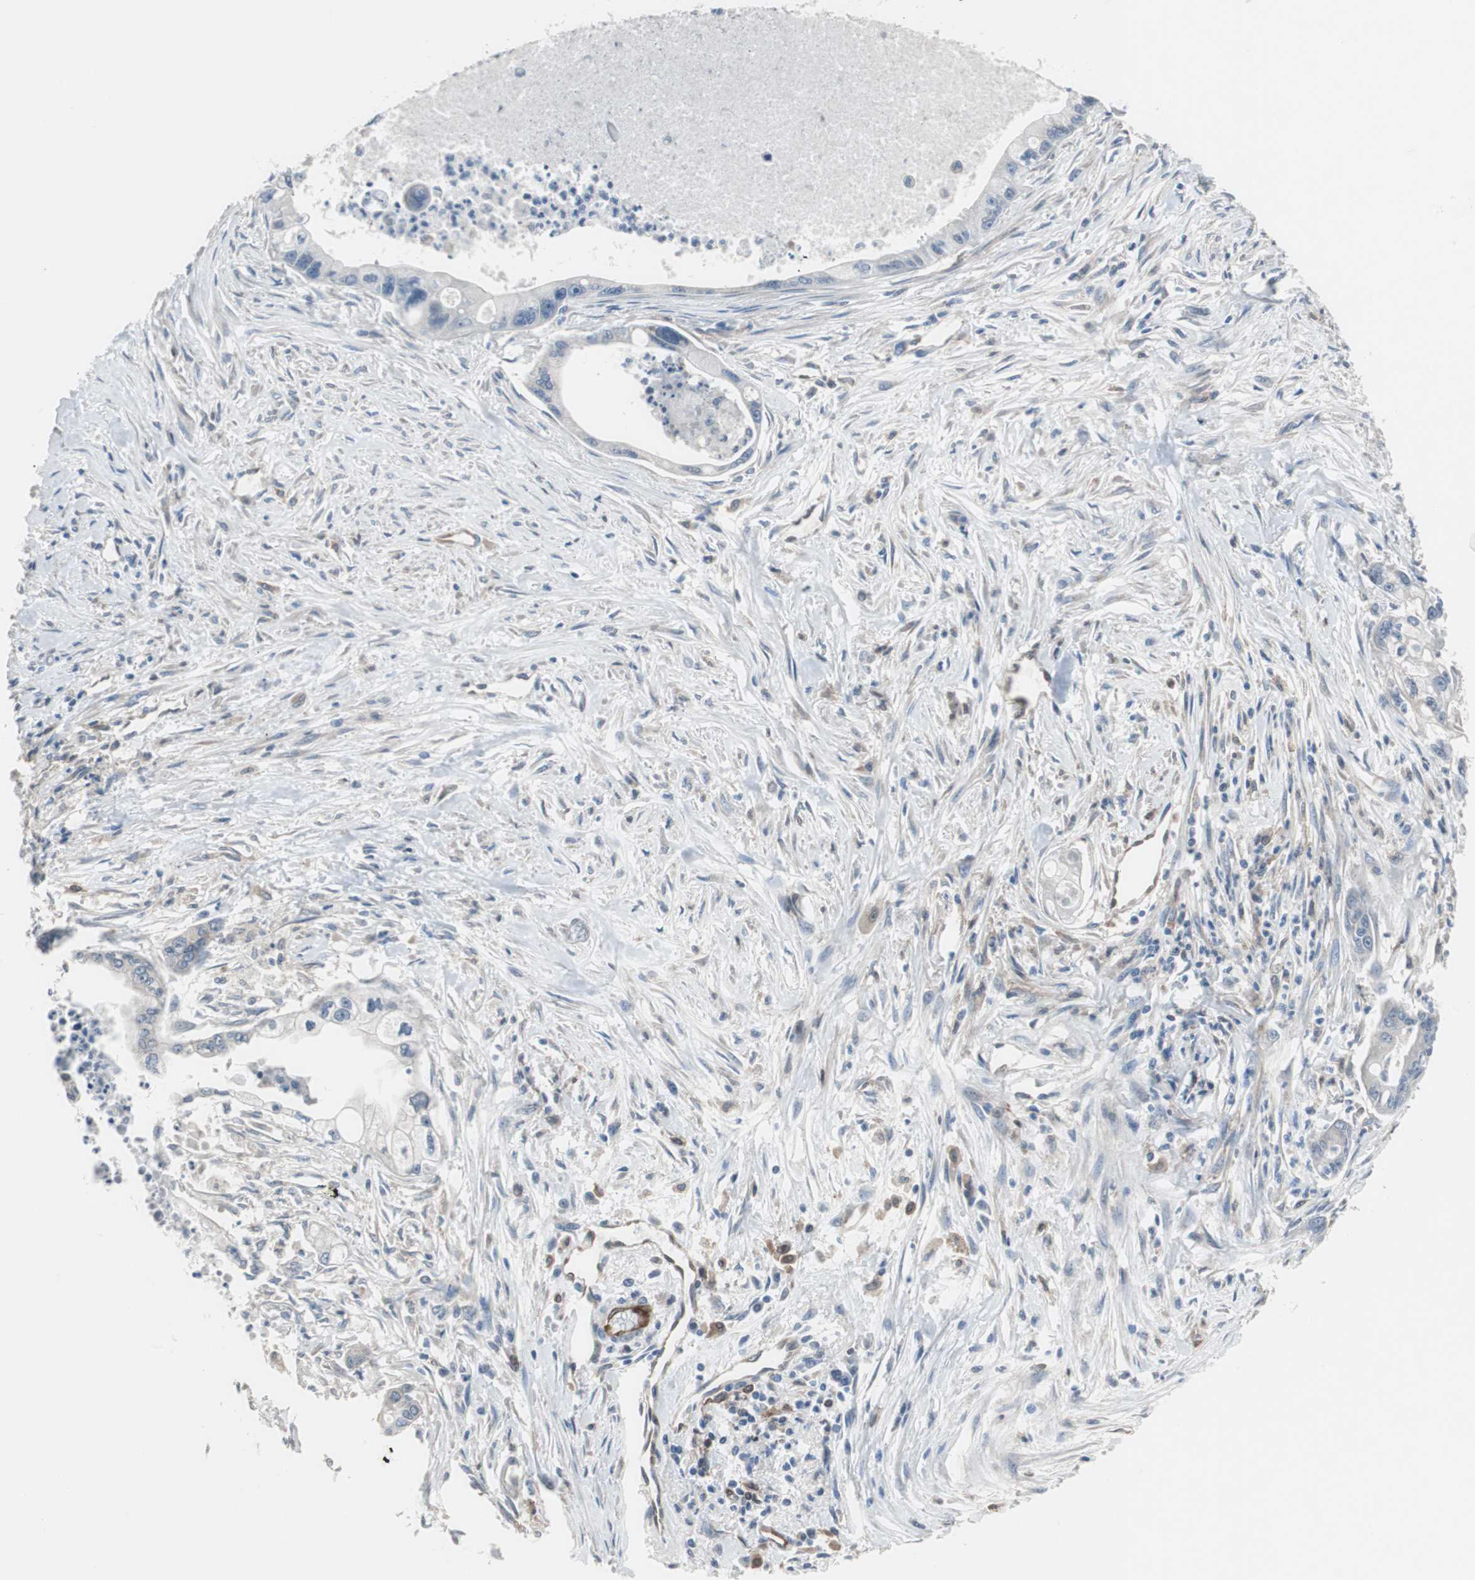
{"staining": {"intensity": "negative", "quantity": "none", "location": "none"}, "tissue": "pancreatic cancer", "cell_type": "Tumor cells", "image_type": "cancer", "snomed": [{"axis": "morphology", "description": "Adenocarcinoma, NOS"}, {"axis": "topography", "description": "Pancreas"}], "caption": "Adenocarcinoma (pancreatic) stained for a protein using IHC reveals no positivity tumor cells.", "gene": "SWAP70", "patient": {"sex": "male", "age": 70}}